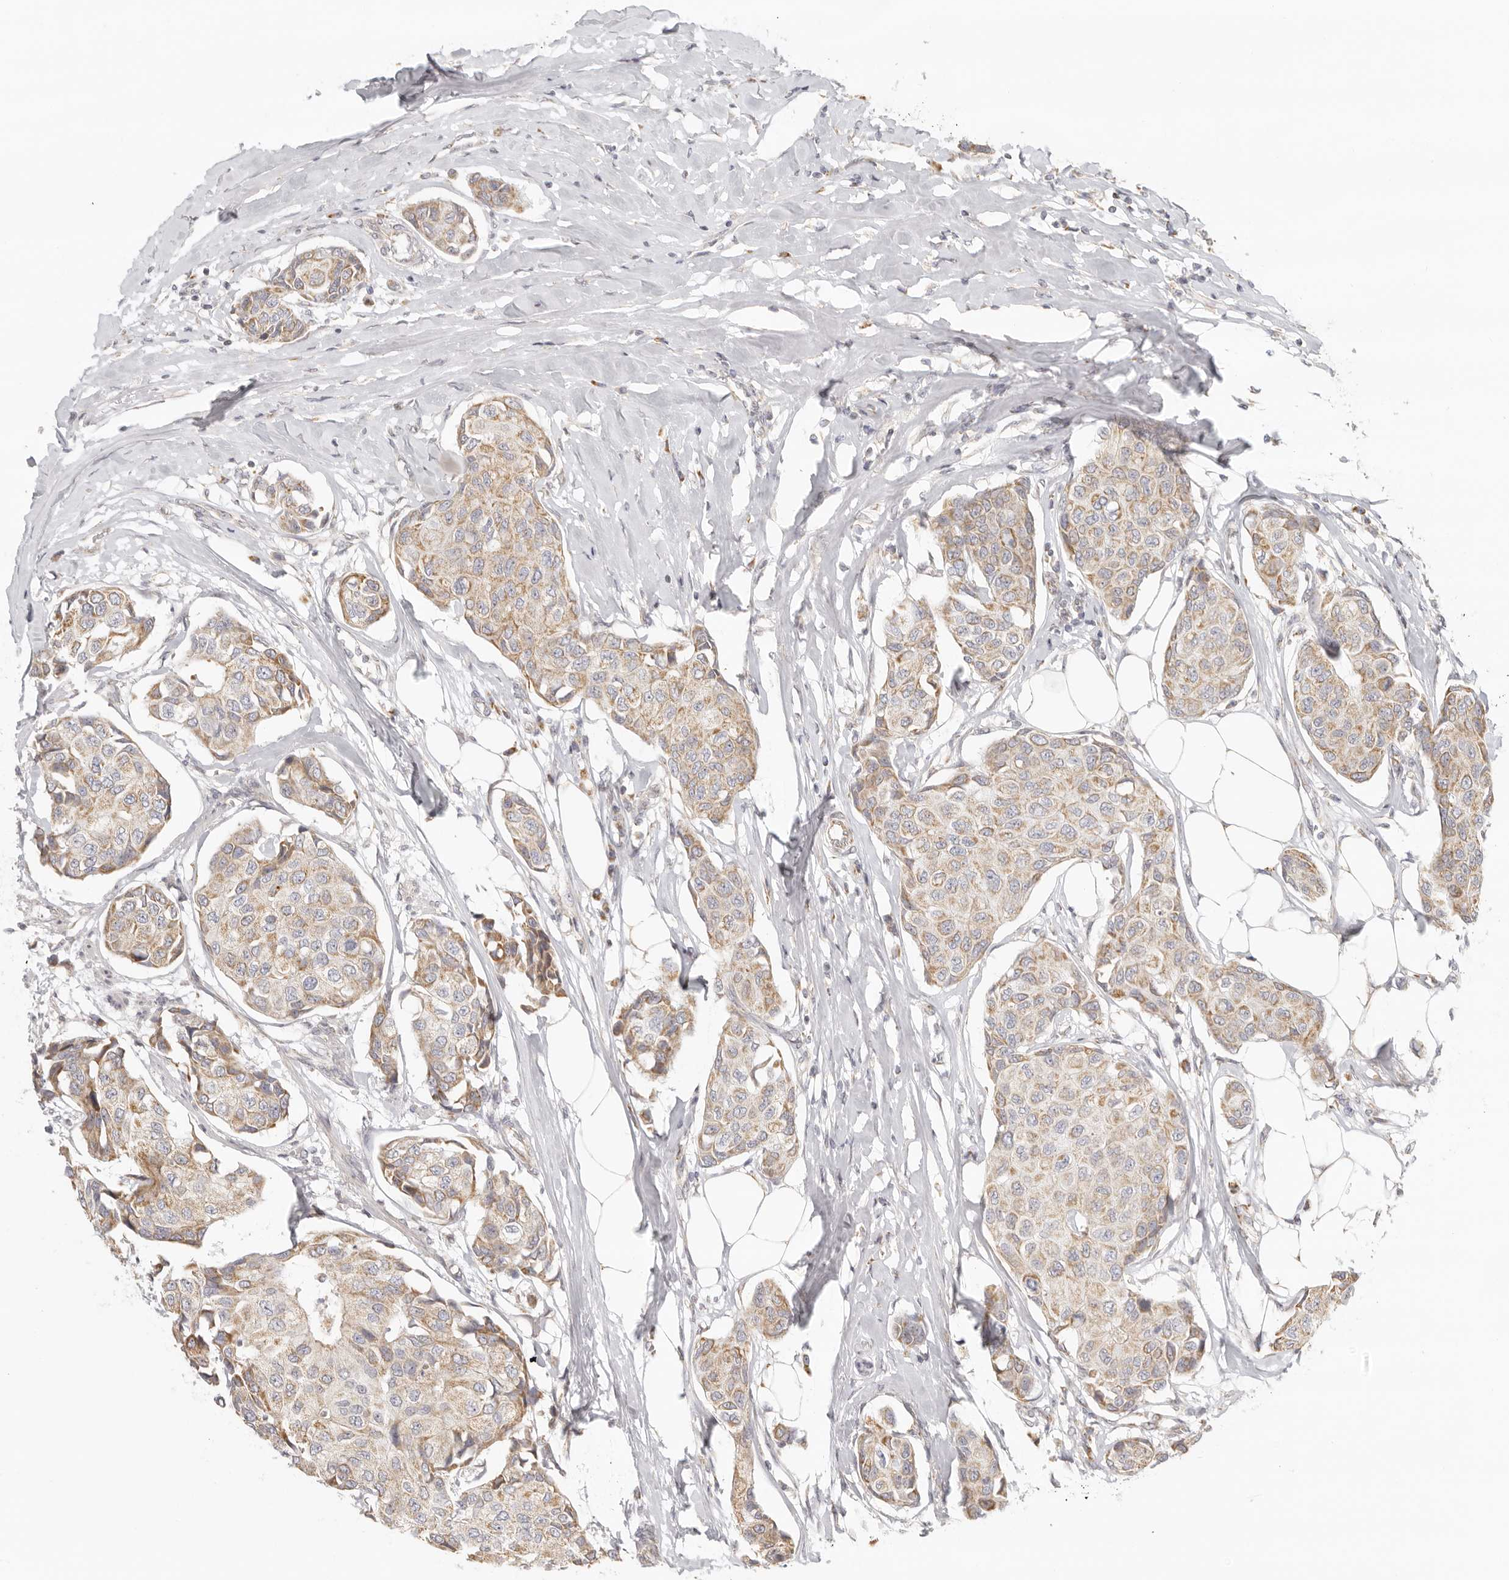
{"staining": {"intensity": "moderate", "quantity": ">75%", "location": "cytoplasmic/membranous"}, "tissue": "breast cancer", "cell_type": "Tumor cells", "image_type": "cancer", "snomed": [{"axis": "morphology", "description": "Duct carcinoma"}, {"axis": "topography", "description": "Breast"}], "caption": "A brown stain shows moderate cytoplasmic/membranous expression of a protein in invasive ductal carcinoma (breast) tumor cells.", "gene": "KDF1", "patient": {"sex": "female", "age": 80}}